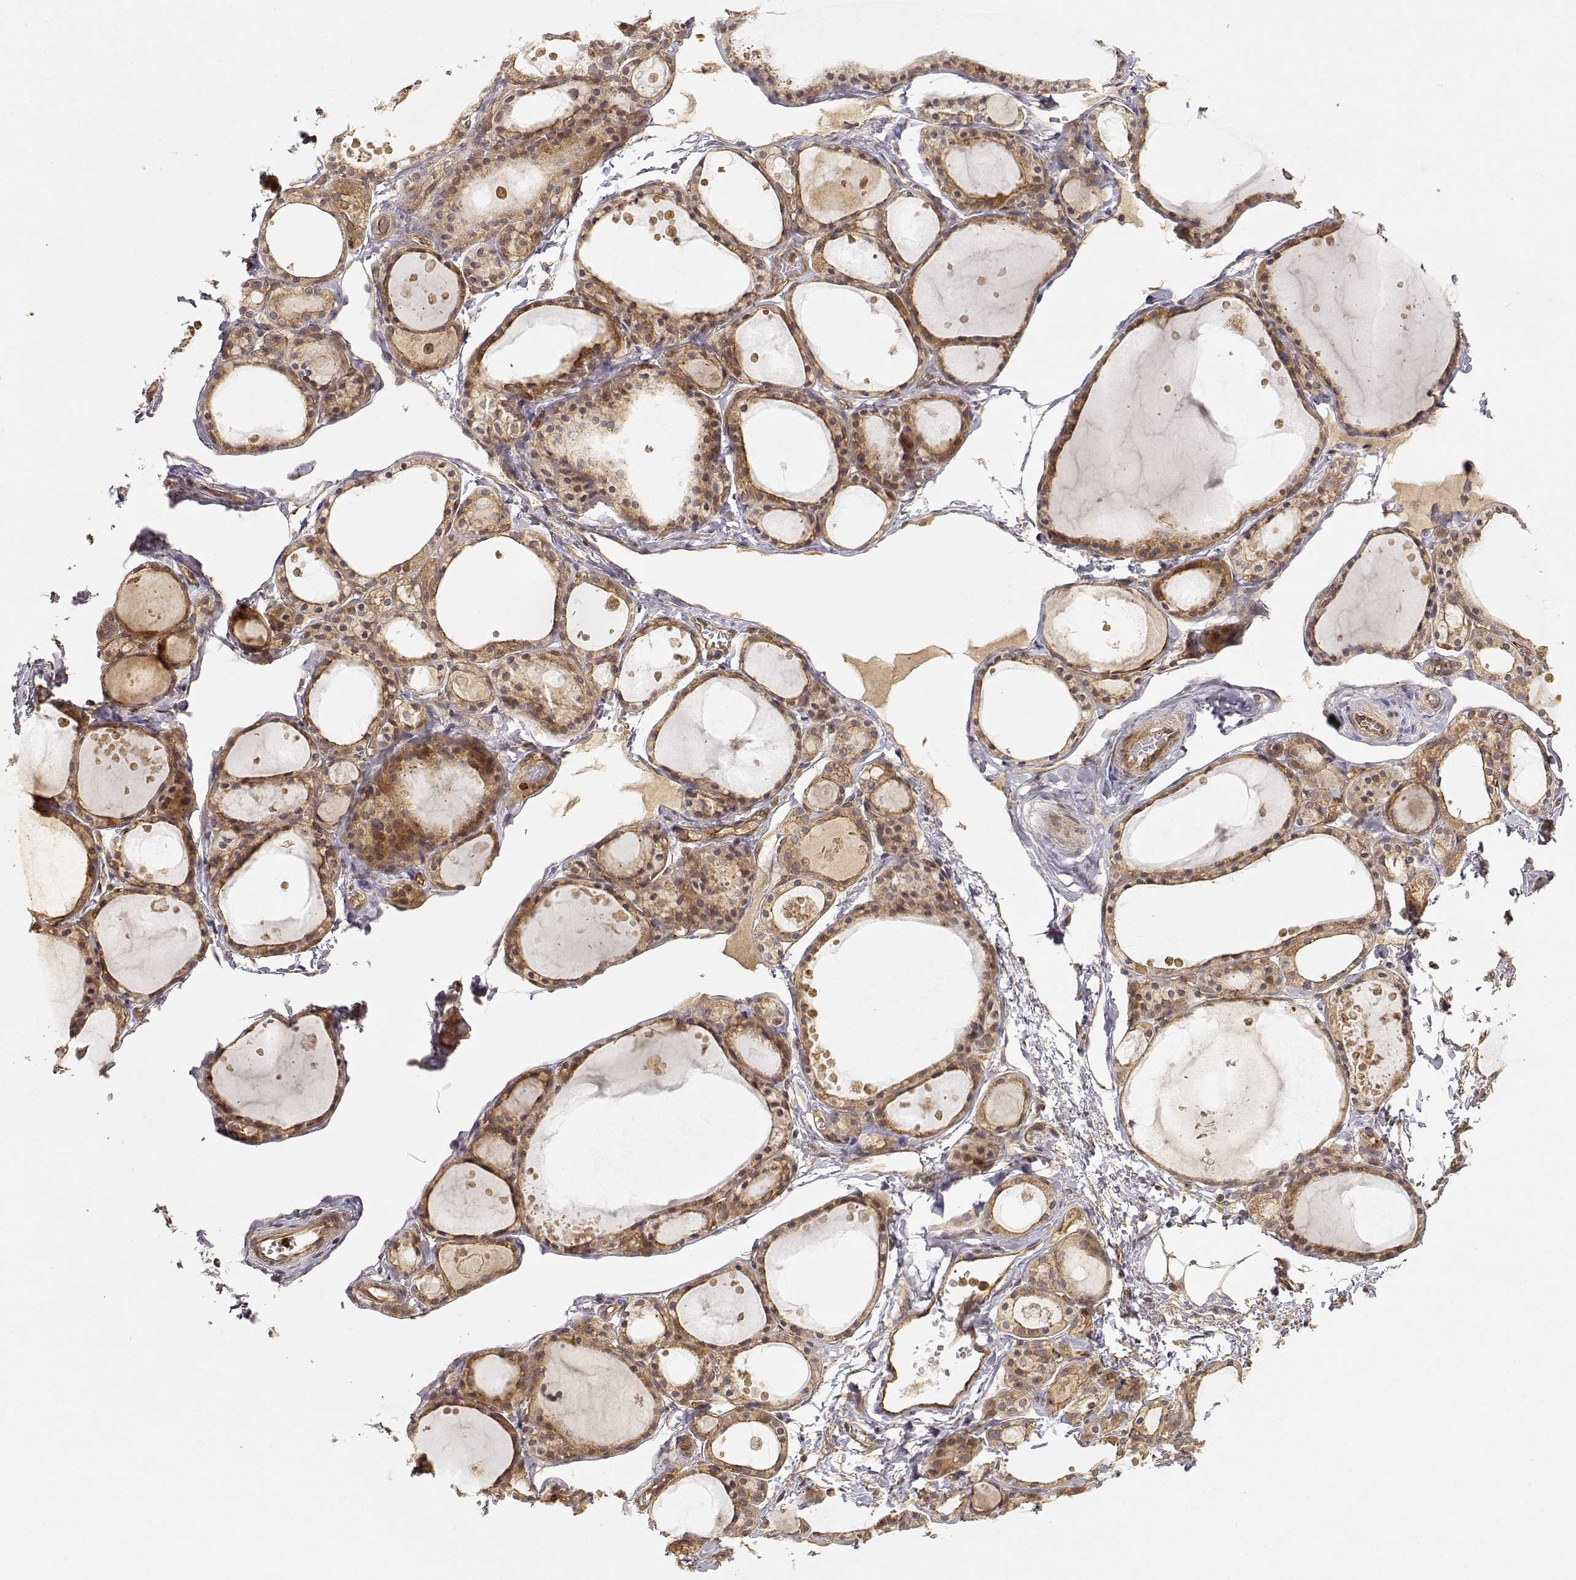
{"staining": {"intensity": "moderate", "quantity": ">75%", "location": "cytoplasmic/membranous"}, "tissue": "thyroid gland", "cell_type": "Glandular cells", "image_type": "normal", "snomed": [{"axis": "morphology", "description": "Normal tissue, NOS"}, {"axis": "topography", "description": "Thyroid gland"}], "caption": "Glandular cells reveal medium levels of moderate cytoplasmic/membranous positivity in approximately >75% of cells in unremarkable human thyroid gland.", "gene": "CDK5RAP2", "patient": {"sex": "male", "age": 68}}